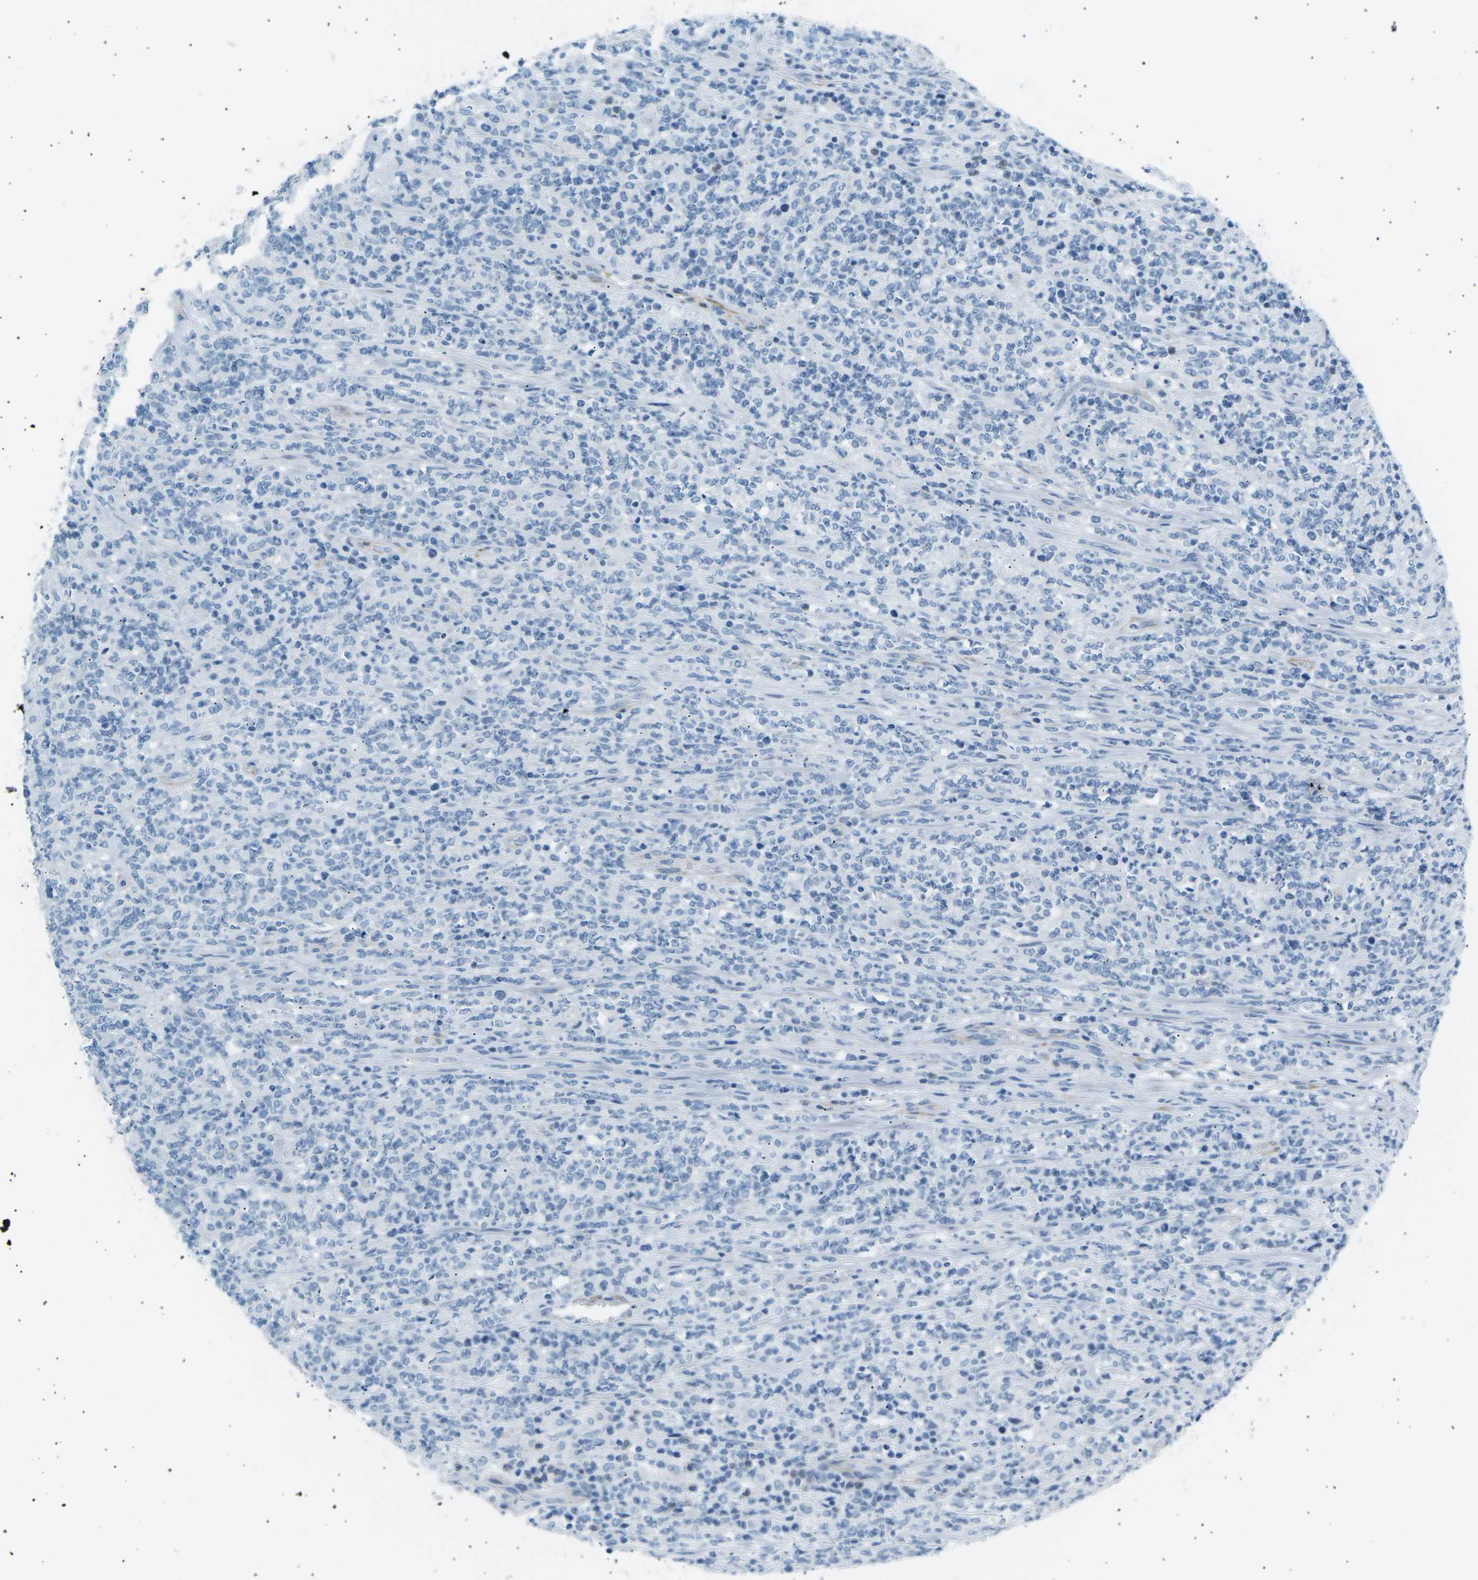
{"staining": {"intensity": "negative", "quantity": "none", "location": "none"}, "tissue": "lymphoma", "cell_type": "Tumor cells", "image_type": "cancer", "snomed": [{"axis": "morphology", "description": "Malignant lymphoma, non-Hodgkin's type, High grade"}, {"axis": "topography", "description": "Soft tissue"}], "caption": "Immunohistochemistry (IHC) of malignant lymphoma, non-Hodgkin's type (high-grade) shows no expression in tumor cells.", "gene": "SEPTIN5", "patient": {"sex": "male", "age": 18}}